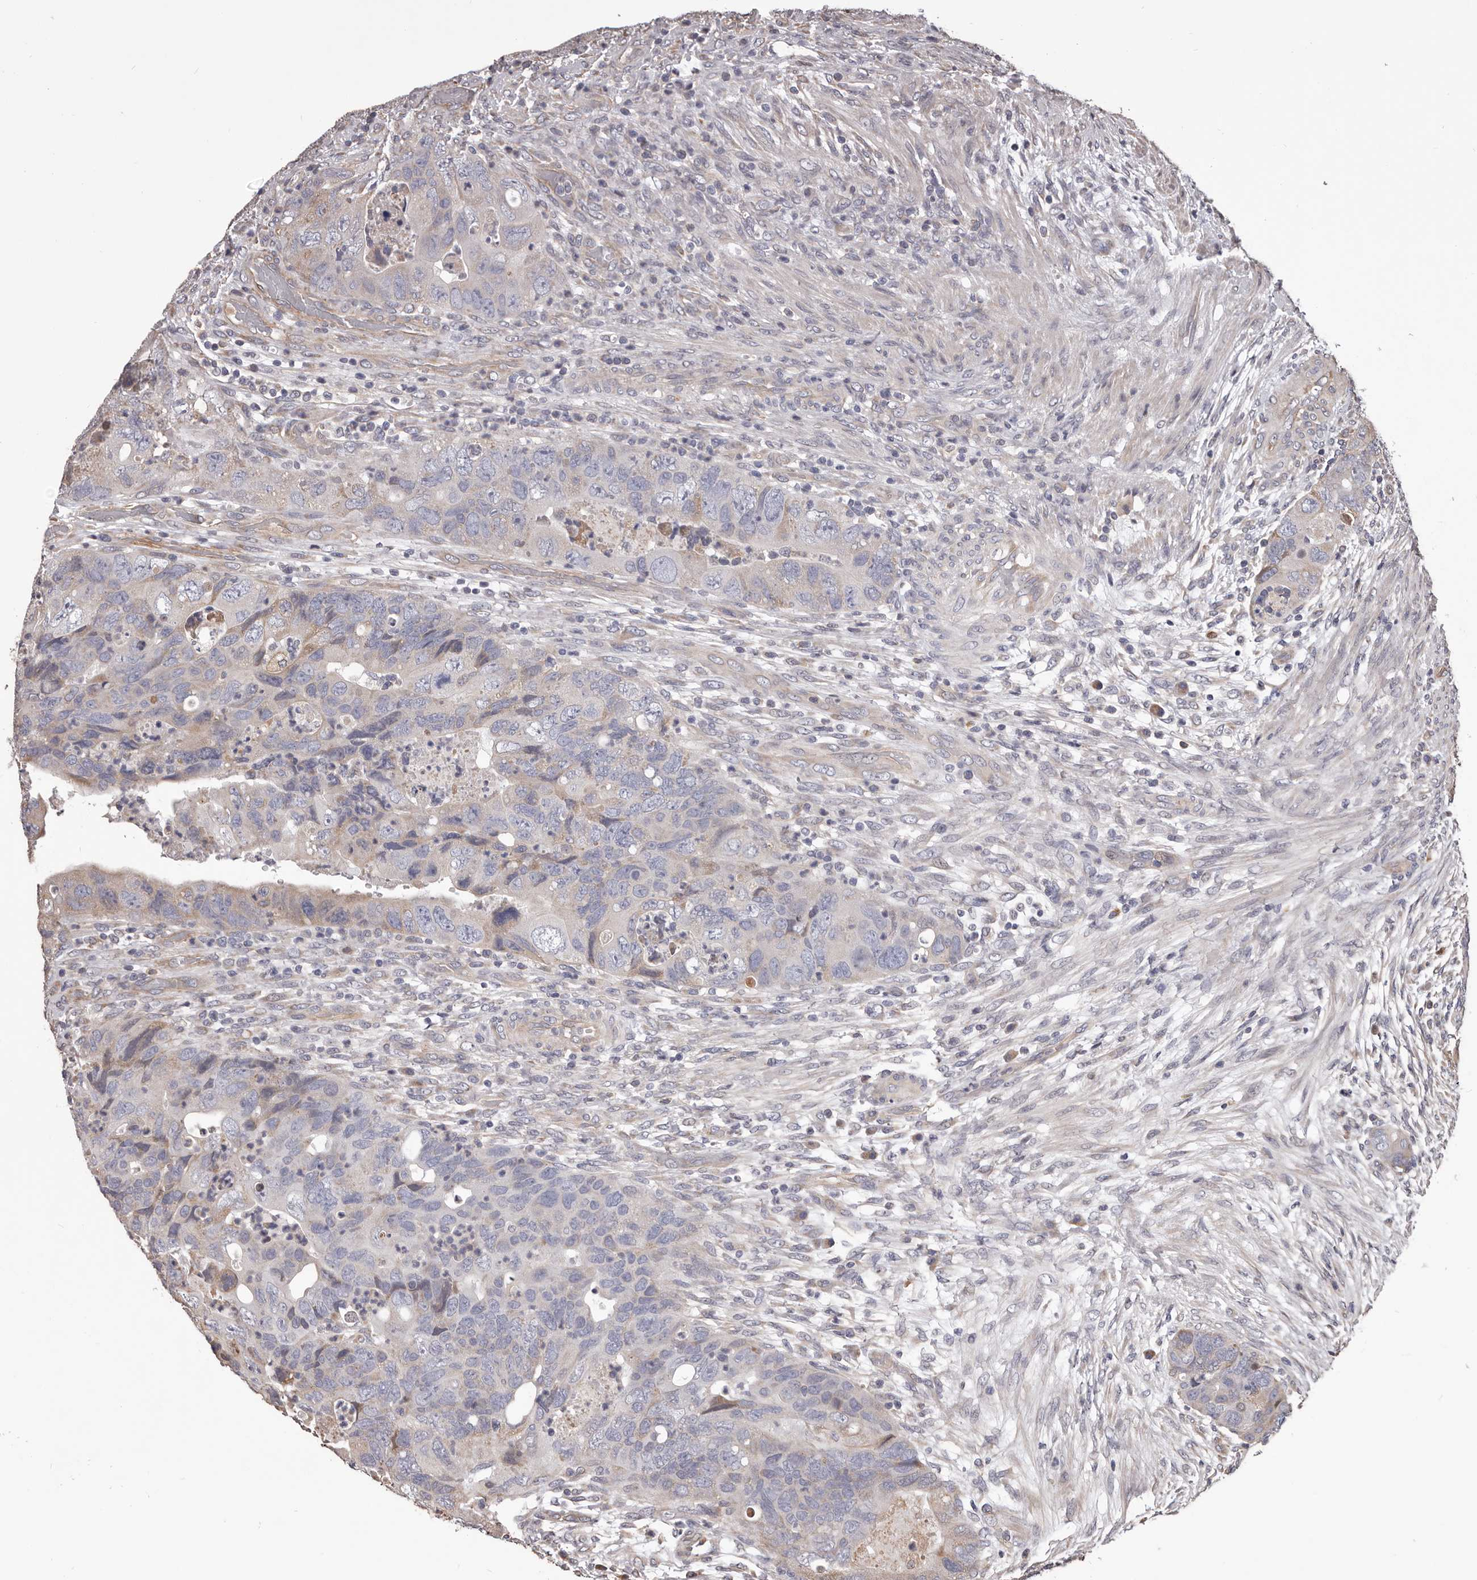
{"staining": {"intensity": "weak", "quantity": "<25%", "location": "cytoplasmic/membranous"}, "tissue": "colorectal cancer", "cell_type": "Tumor cells", "image_type": "cancer", "snomed": [{"axis": "morphology", "description": "Adenocarcinoma, NOS"}, {"axis": "topography", "description": "Rectum"}], "caption": "A histopathology image of human adenocarcinoma (colorectal) is negative for staining in tumor cells.", "gene": "CEP104", "patient": {"sex": "male", "age": 63}}